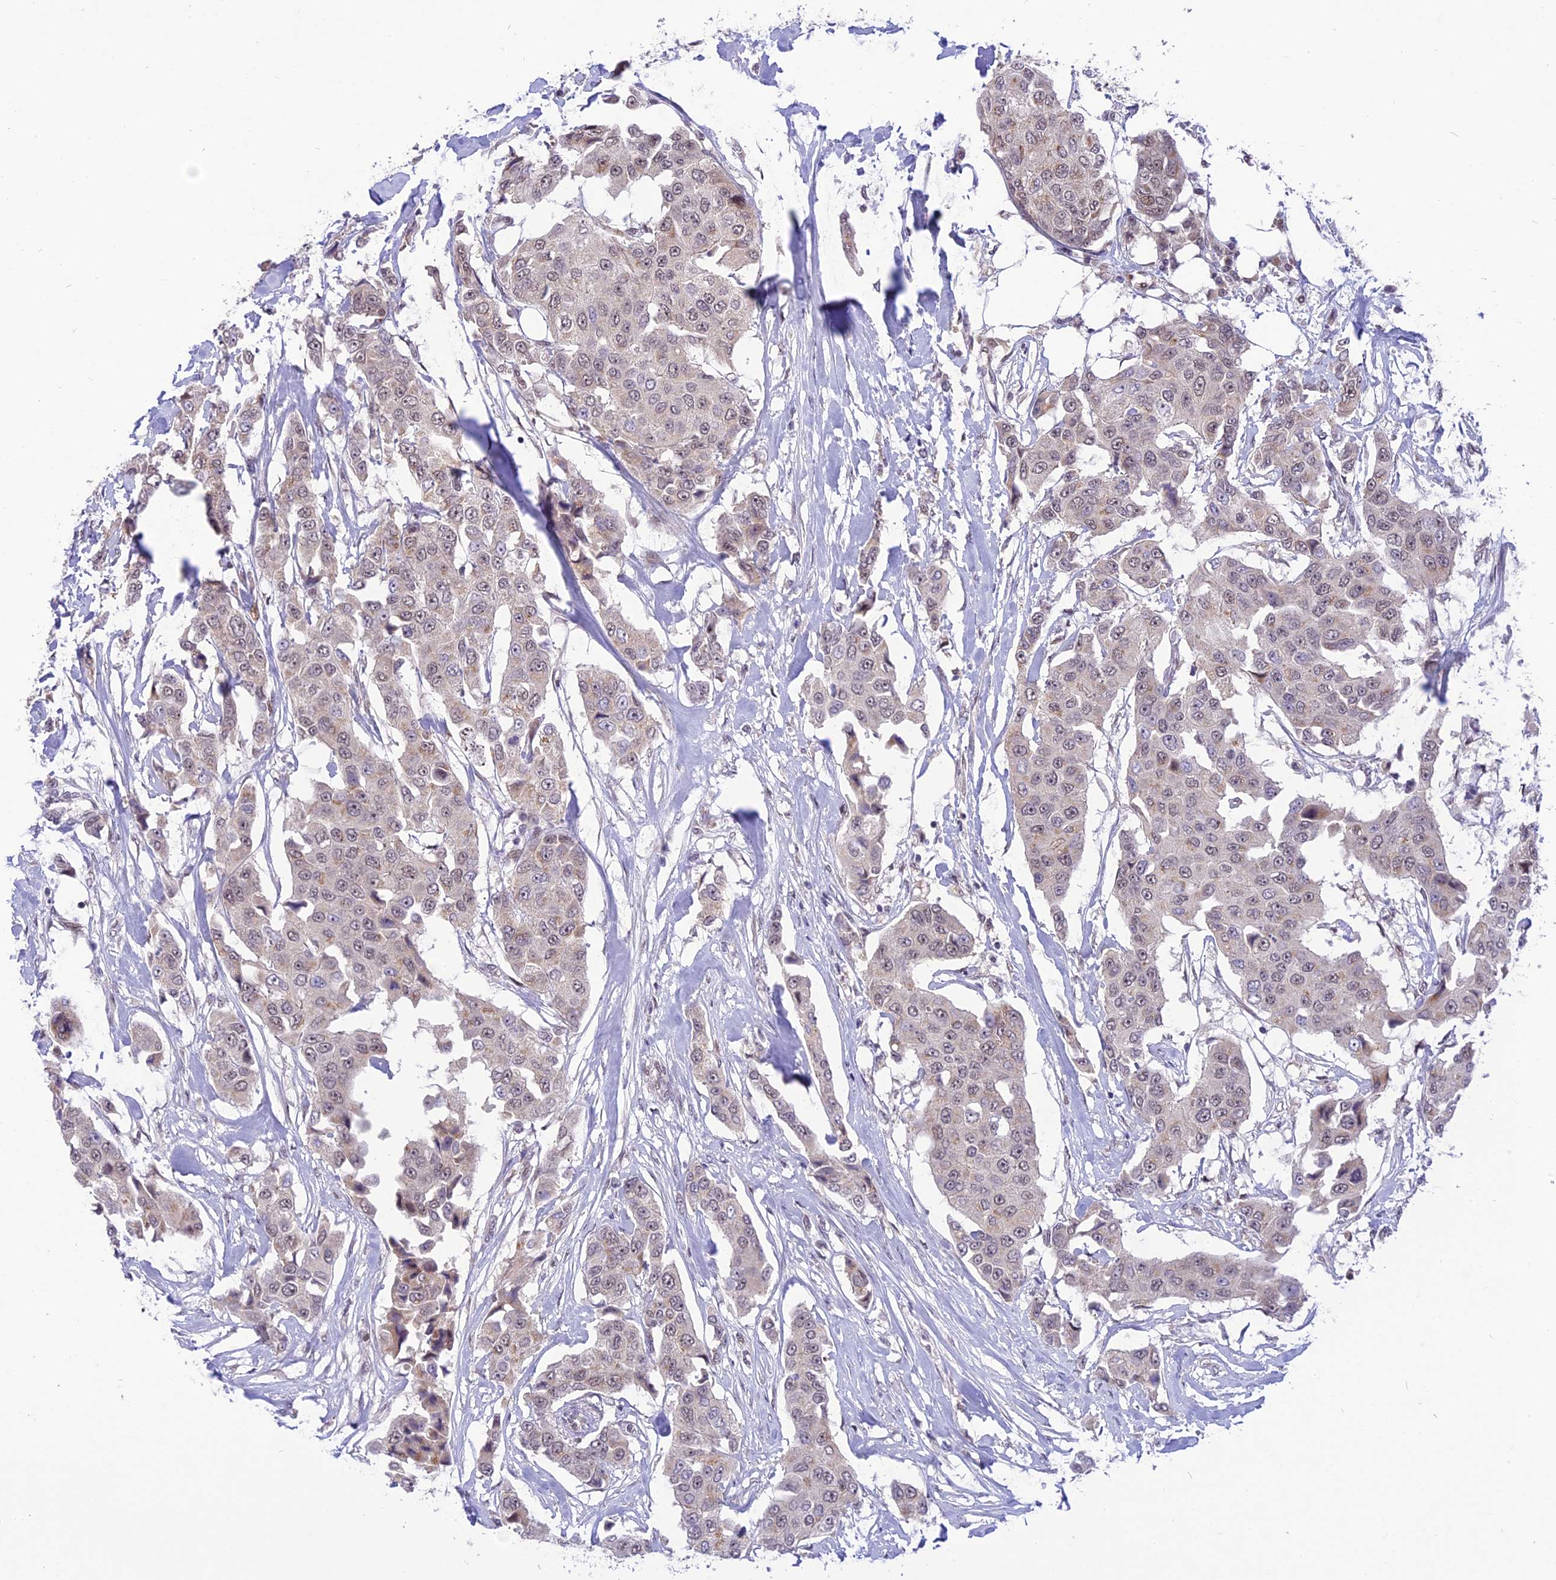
{"staining": {"intensity": "weak", "quantity": "25%-75%", "location": "cytoplasmic/membranous,nuclear"}, "tissue": "breast cancer", "cell_type": "Tumor cells", "image_type": "cancer", "snomed": [{"axis": "morphology", "description": "Duct carcinoma"}, {"axis": "topography", "description": "Breast"}], "caption": "Breast cancer (intraductal carcinoma) stained with a protein marker displays weak staining in tumor cells.", "gene": "ZNF837", "patient": {"sex": "female", "age": 80}}